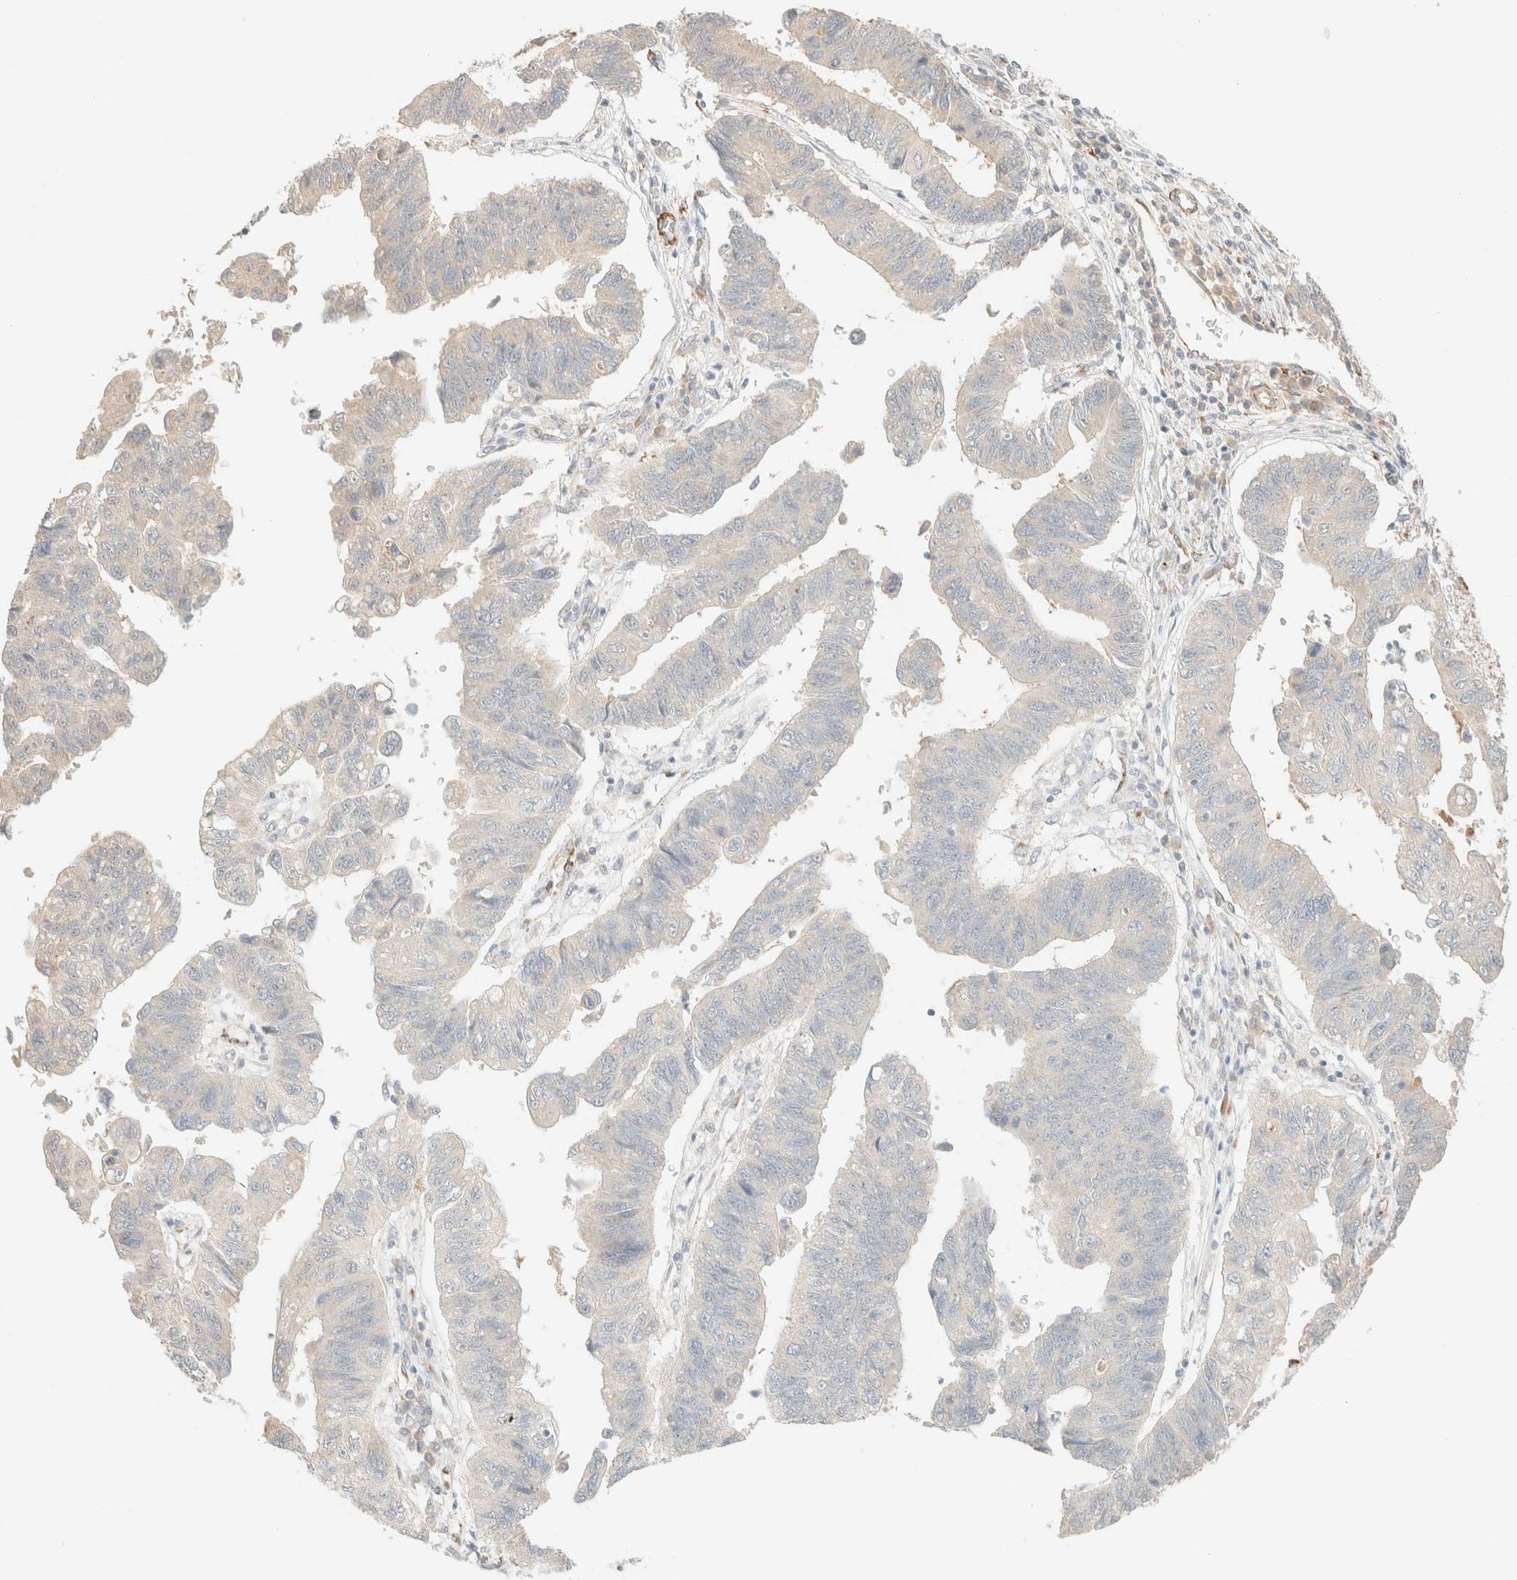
{"staining": {"intensity": "negative", "quantity": "none", "location": "none"}, "tissue": "stomach cancer", "cell_type": "Tumor cells", "image_type": "cancer", "snomed": [{"axis": "morphology", "description": "Adenocarcinoma, NOS"}, {"axis": "topography", "description": "Stomach"}], "caption": "A micrograph of human adenocarcinoma (stomach) is negative for staining in tumor cells. (DAB (3,3'-diaminobenzidine) IHC visualized using brightfield microscopy, high magnification).", "gene": "SPARCL1", "patient": {"sex": "male", "age": 59}}